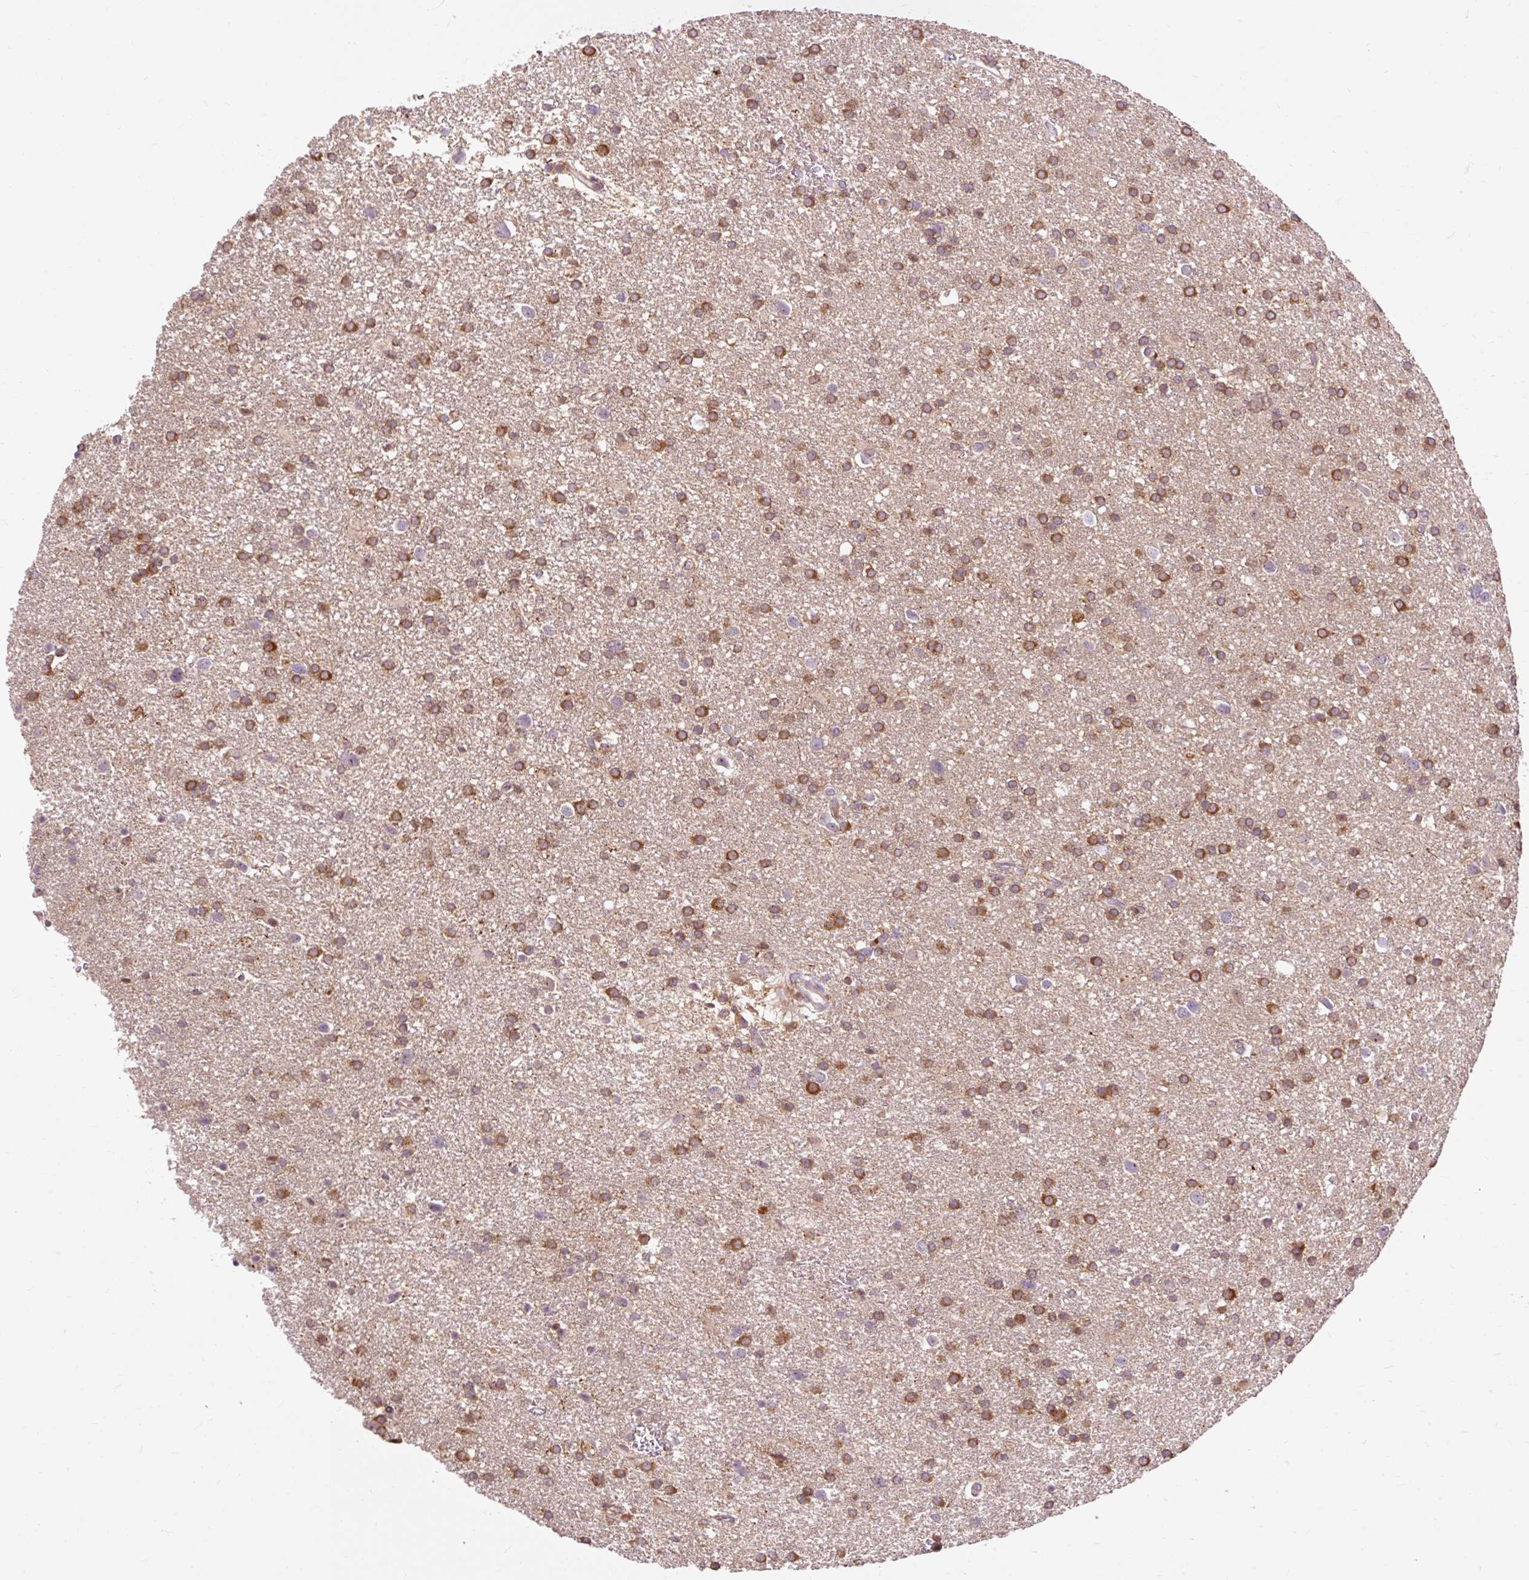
{"staining": {"intensity": "negative", "quantity": "none", "location": "none"}, "tissue": "glioma", "cell_type": "Tumor cells", "image_type": "cancer", "snomed": [{"axis": "morphology", "description": "Glioma, malignant, Low grade"}, {"axis": "topography", "description": "Brain"}], "caption": "Immunohistochemistry of glioma displays no staining in tumor cells.", "gene": "CEBPZ", "patient": {"sex": "female", "age": 32}}